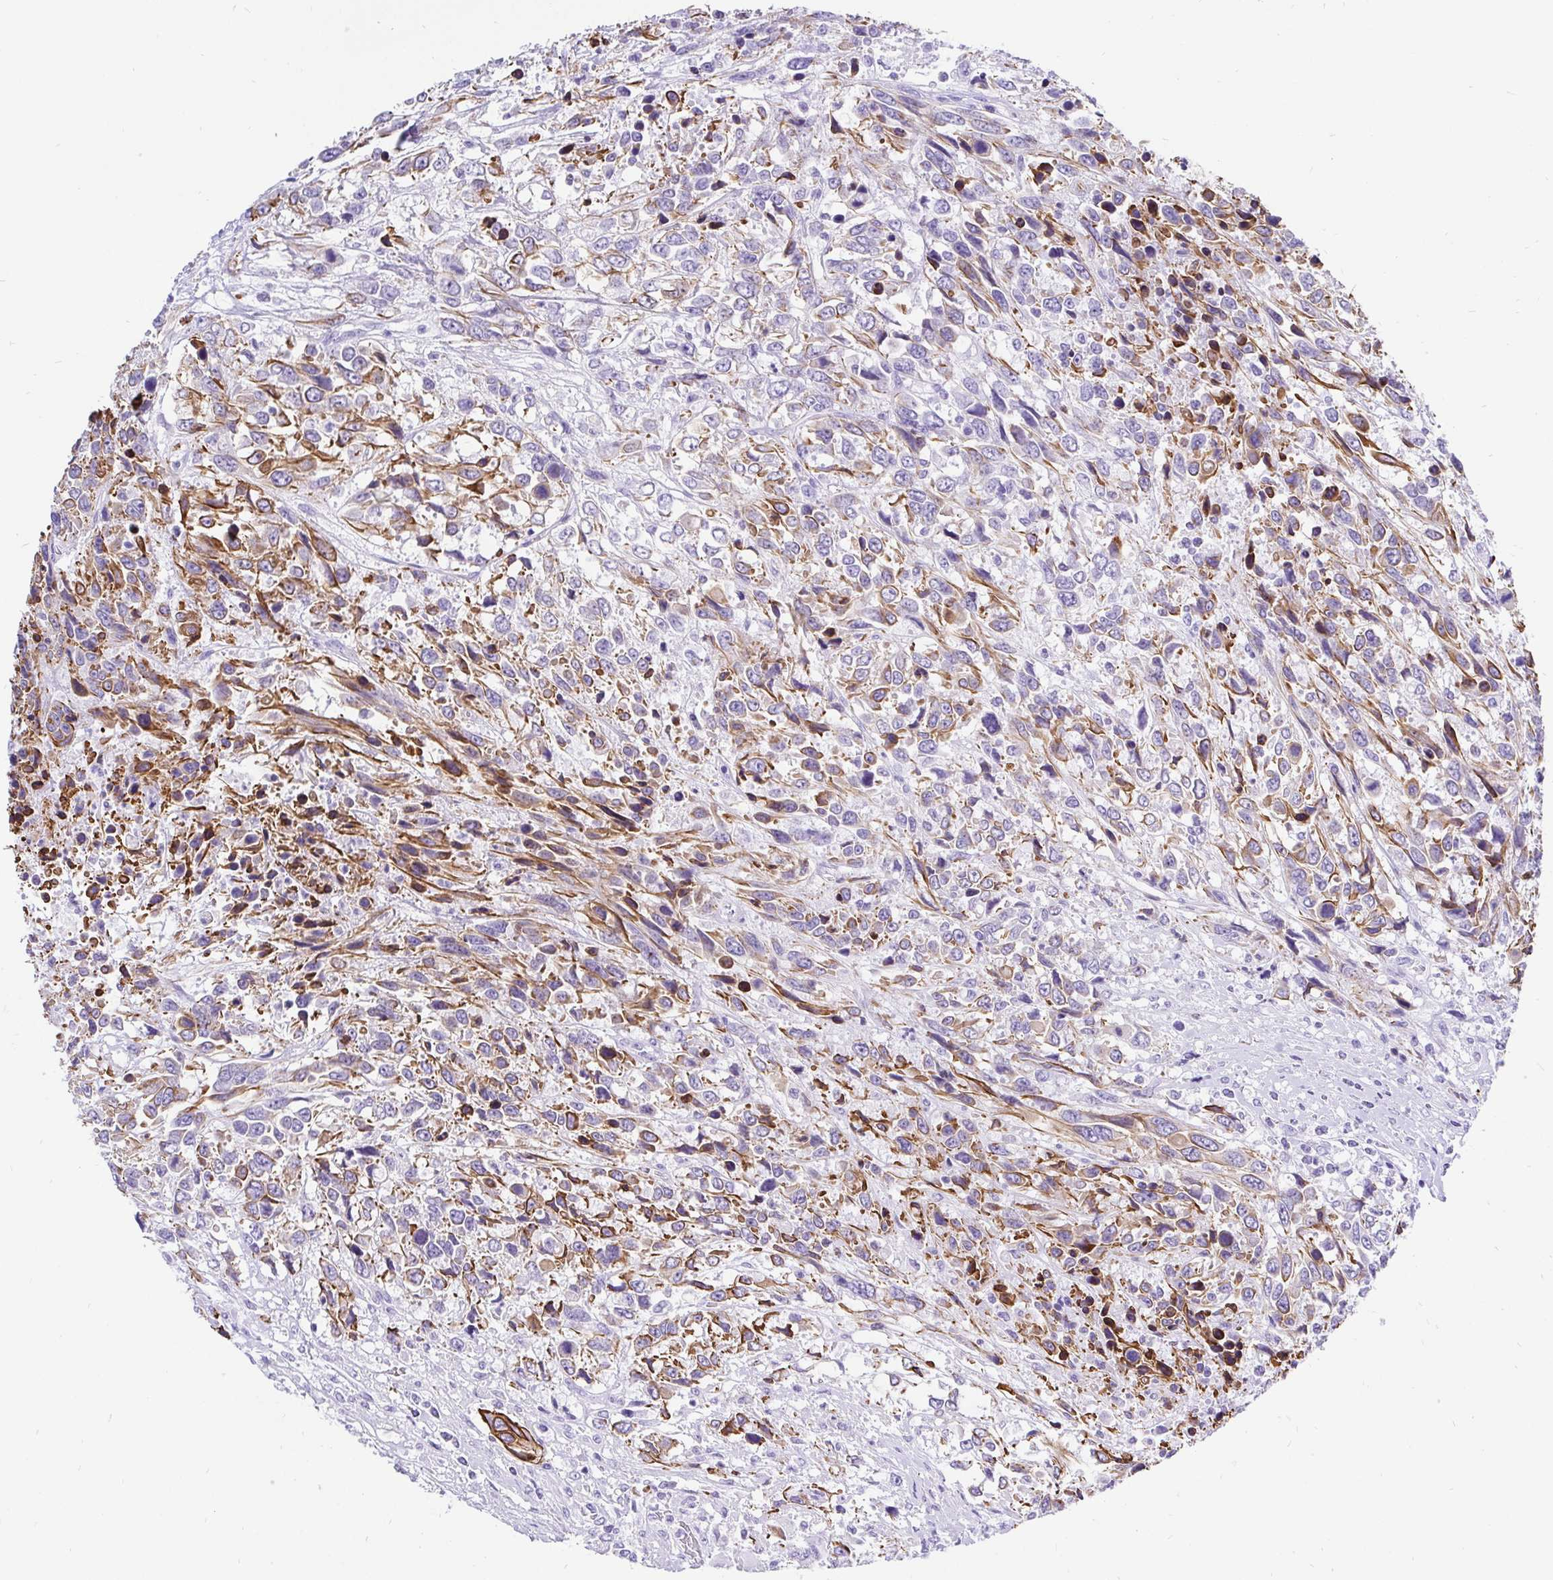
{"staining": {"intensity": "strong", "quantity": "25%-75%", "location": "cytoplasmic/membranous"}, "tissue": "urothelial cancer", "cell_type": "Tumor cells", "image_type": "cancer", "snomed": [{"axis": "morphology", "description": "Urothelial carcinoma, High grade"}, {"axis": "topography", "description": "Urinary bladder"}], "caption": "This image reveals urothelial cancer stained with IHC to label a protein in brown. The cytoplasmic/membranous of tumor cells show strong positivity for the protein. Nuclei are counter-stained blue.", "gene": "KRT13", "patient": {"sex": "female", "age": 70}}